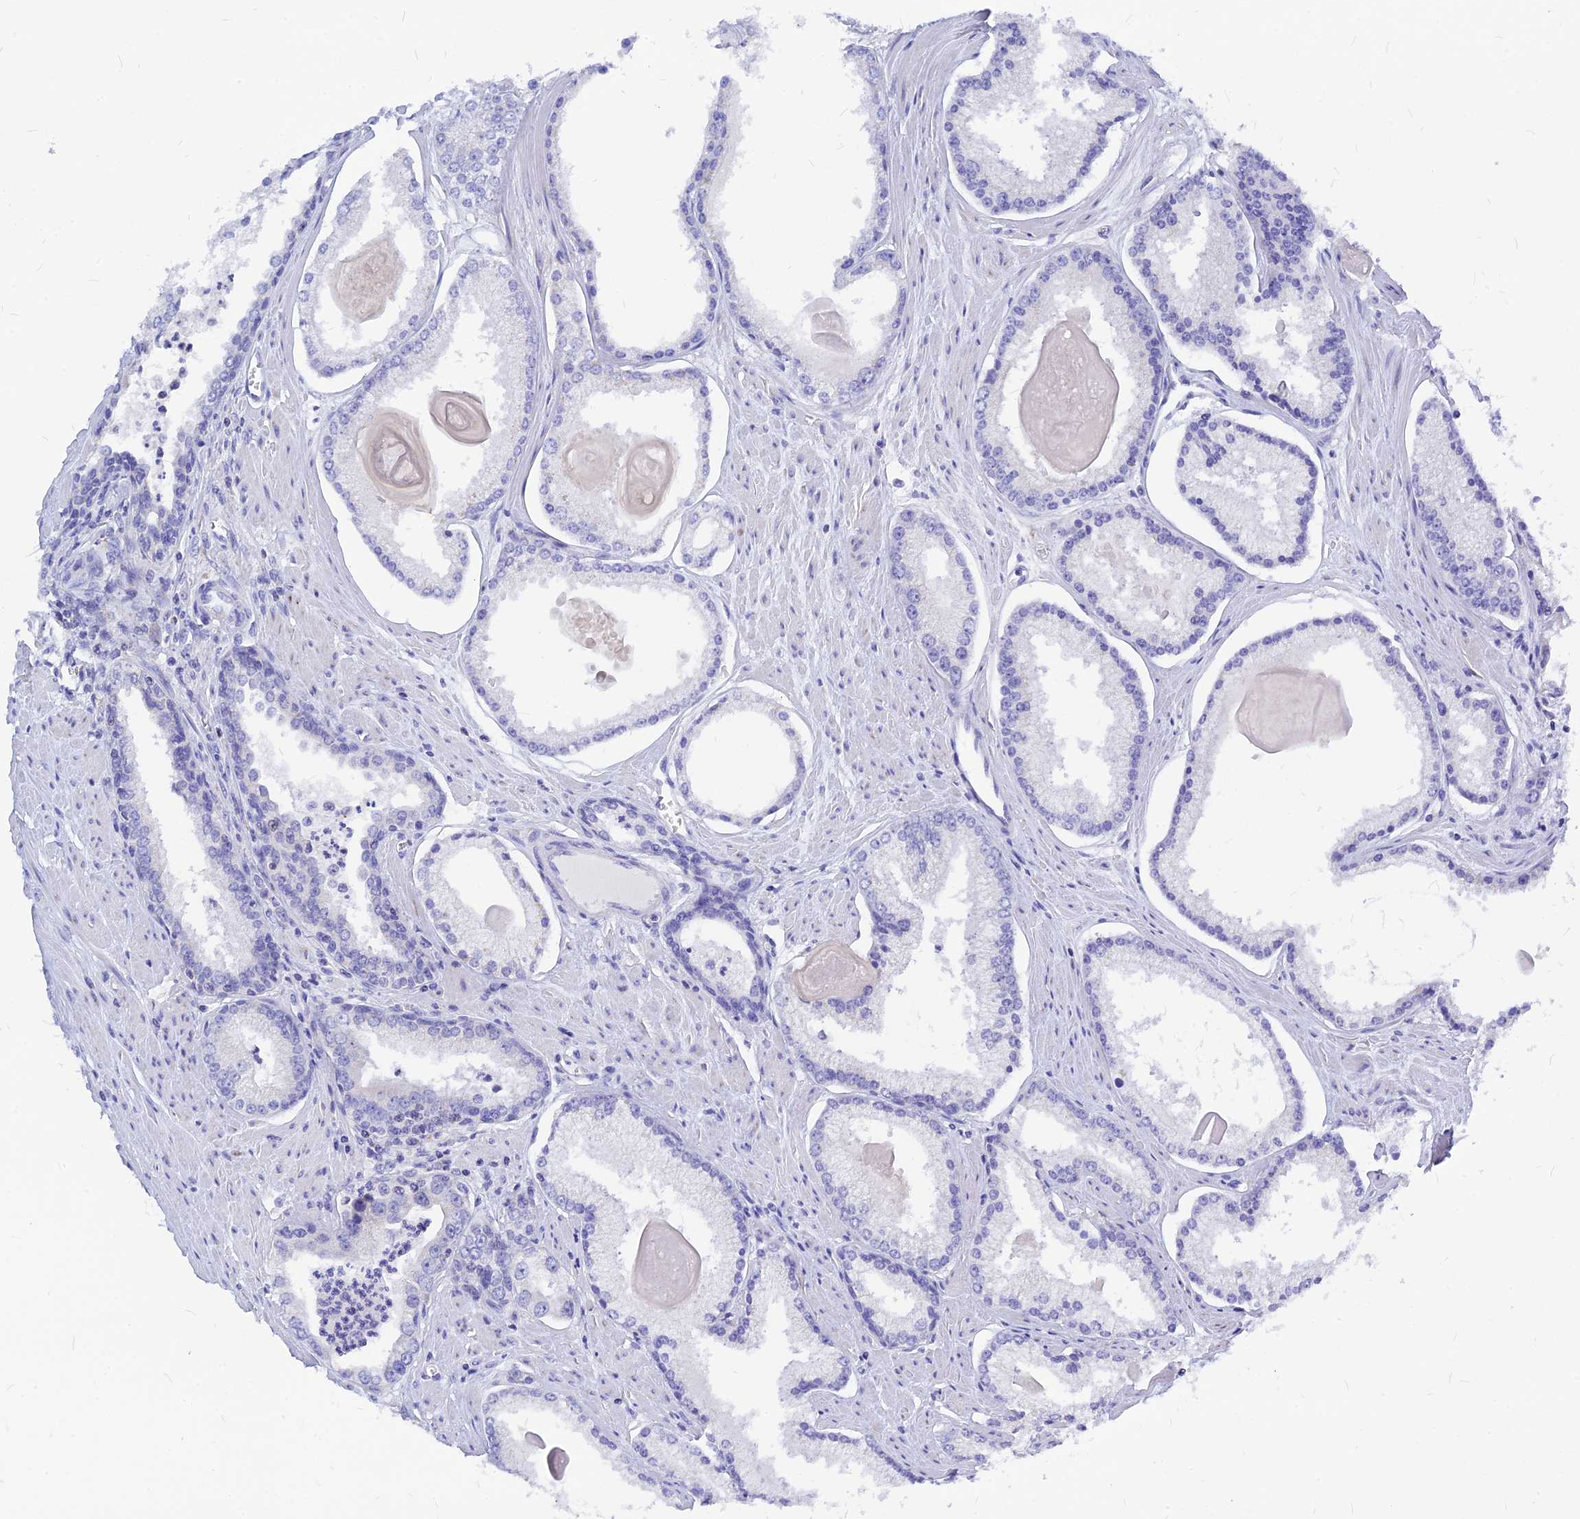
{"staining": {"intensity": "negative", "quantity": "none", "location": "none"}, "tissue": "prostate cancer", "cell_type": "Tumor cells", "image_type": "cancer", "snomed": [{"axis": "morphology", "description": "Adenocarcinoma, Low grade"}, {"axis": "topography", "description": "Prostate"}], "caption": "DAB (3,3'-diaminobenzidine) immunohistochemical staining of low-grade adenocarcinoma (prostate) displays no significant staining in tumor cells. (Brightfield microscopy of DAB (3,3'-diaminobenzidine) immunohistochemistry at high magnification).", "gene": "CNOT6", "patient": {"sex": "male", "age": 54}}